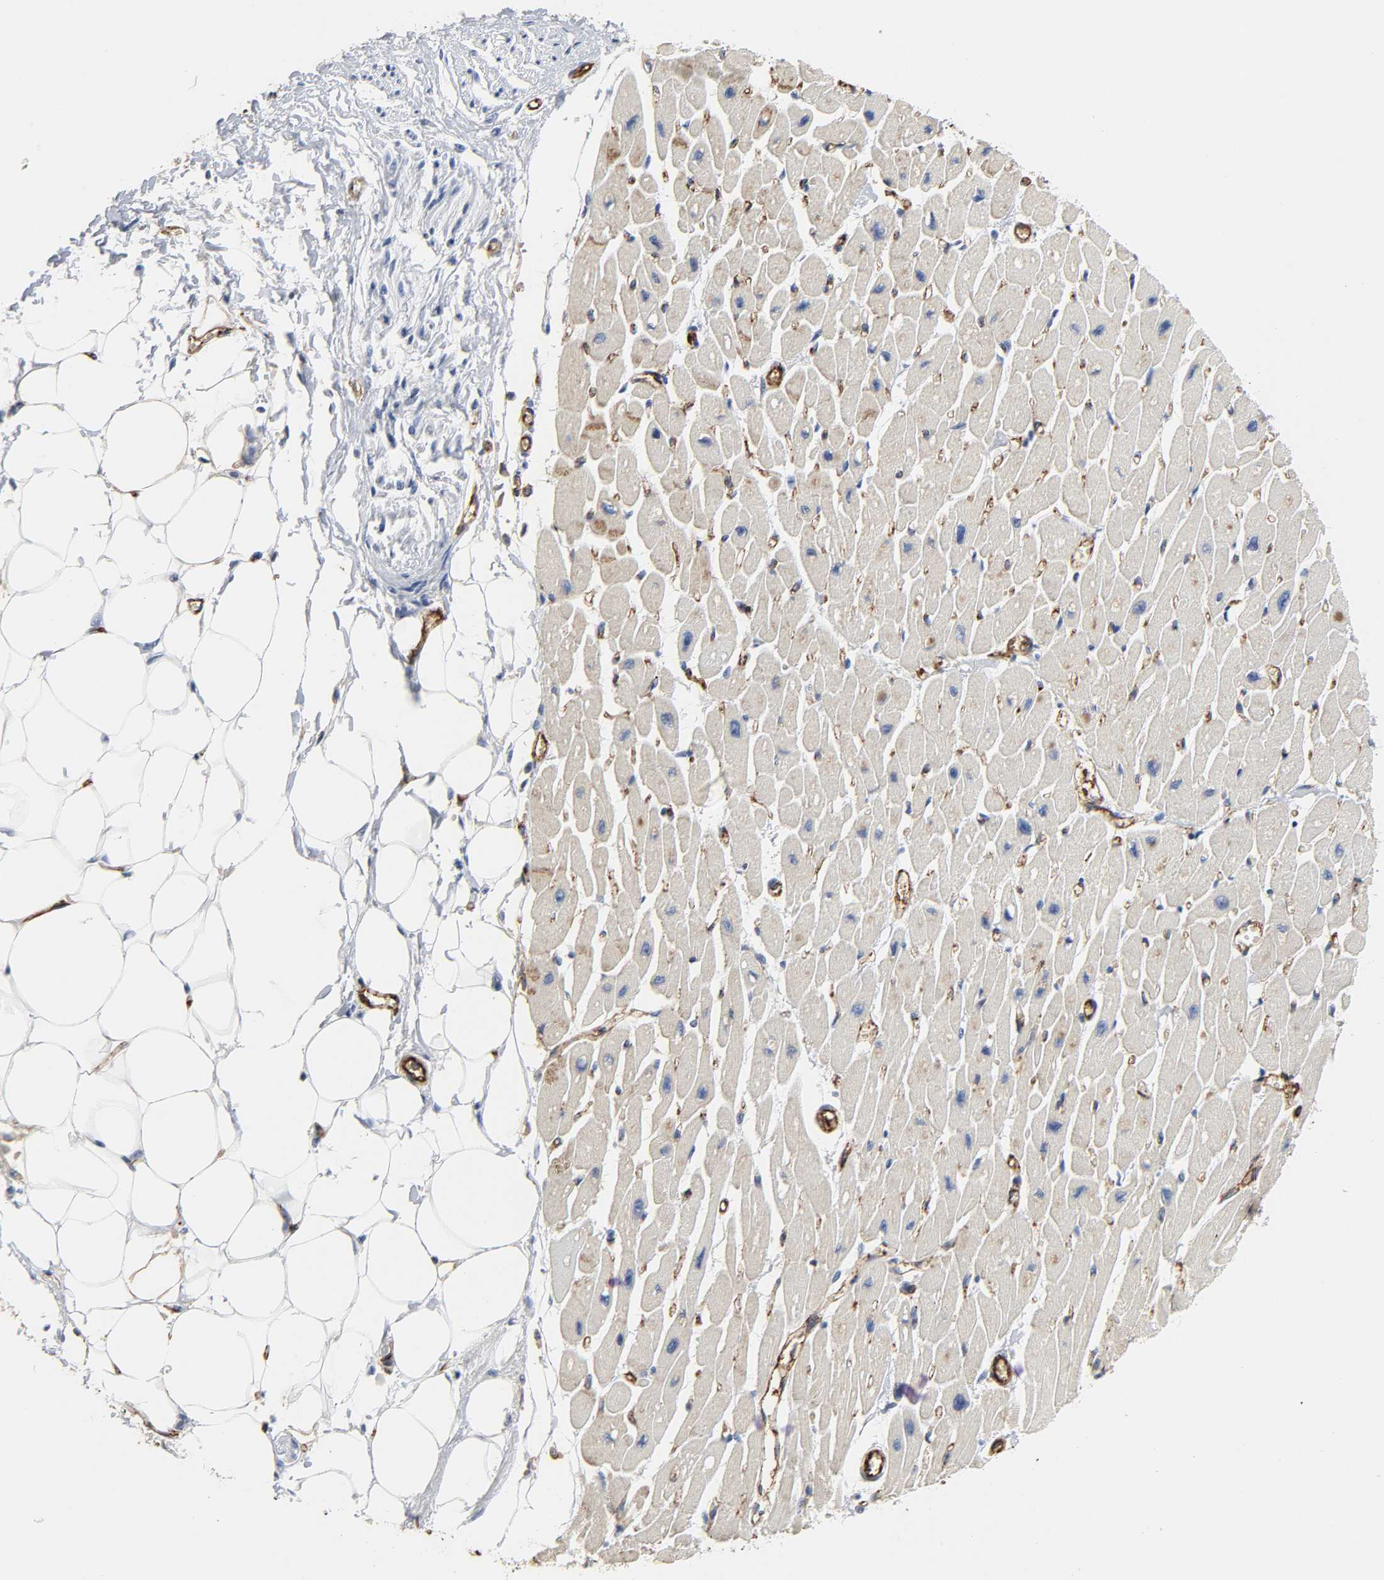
{"staining": {"intensity": "weak", "quantity": "<25%", "location": "cytoplasmic/membranous"}, "tissue": "heart muscle", "cell_type": "Cardiomyocytes", "image_type": "normal", "snomed": [{"axis": "morphology", "description": "Normal tissue, NOS"}, {"axis": "topography", "description": "Heart"}], "caption": "This is a micrograph of immunohistochemistry staining of unremarkable heart muscle, which shows no positivity in cardiomyocytes.", "gene": "PECAM1", "patient": {"sex": "female", "age": 54}}